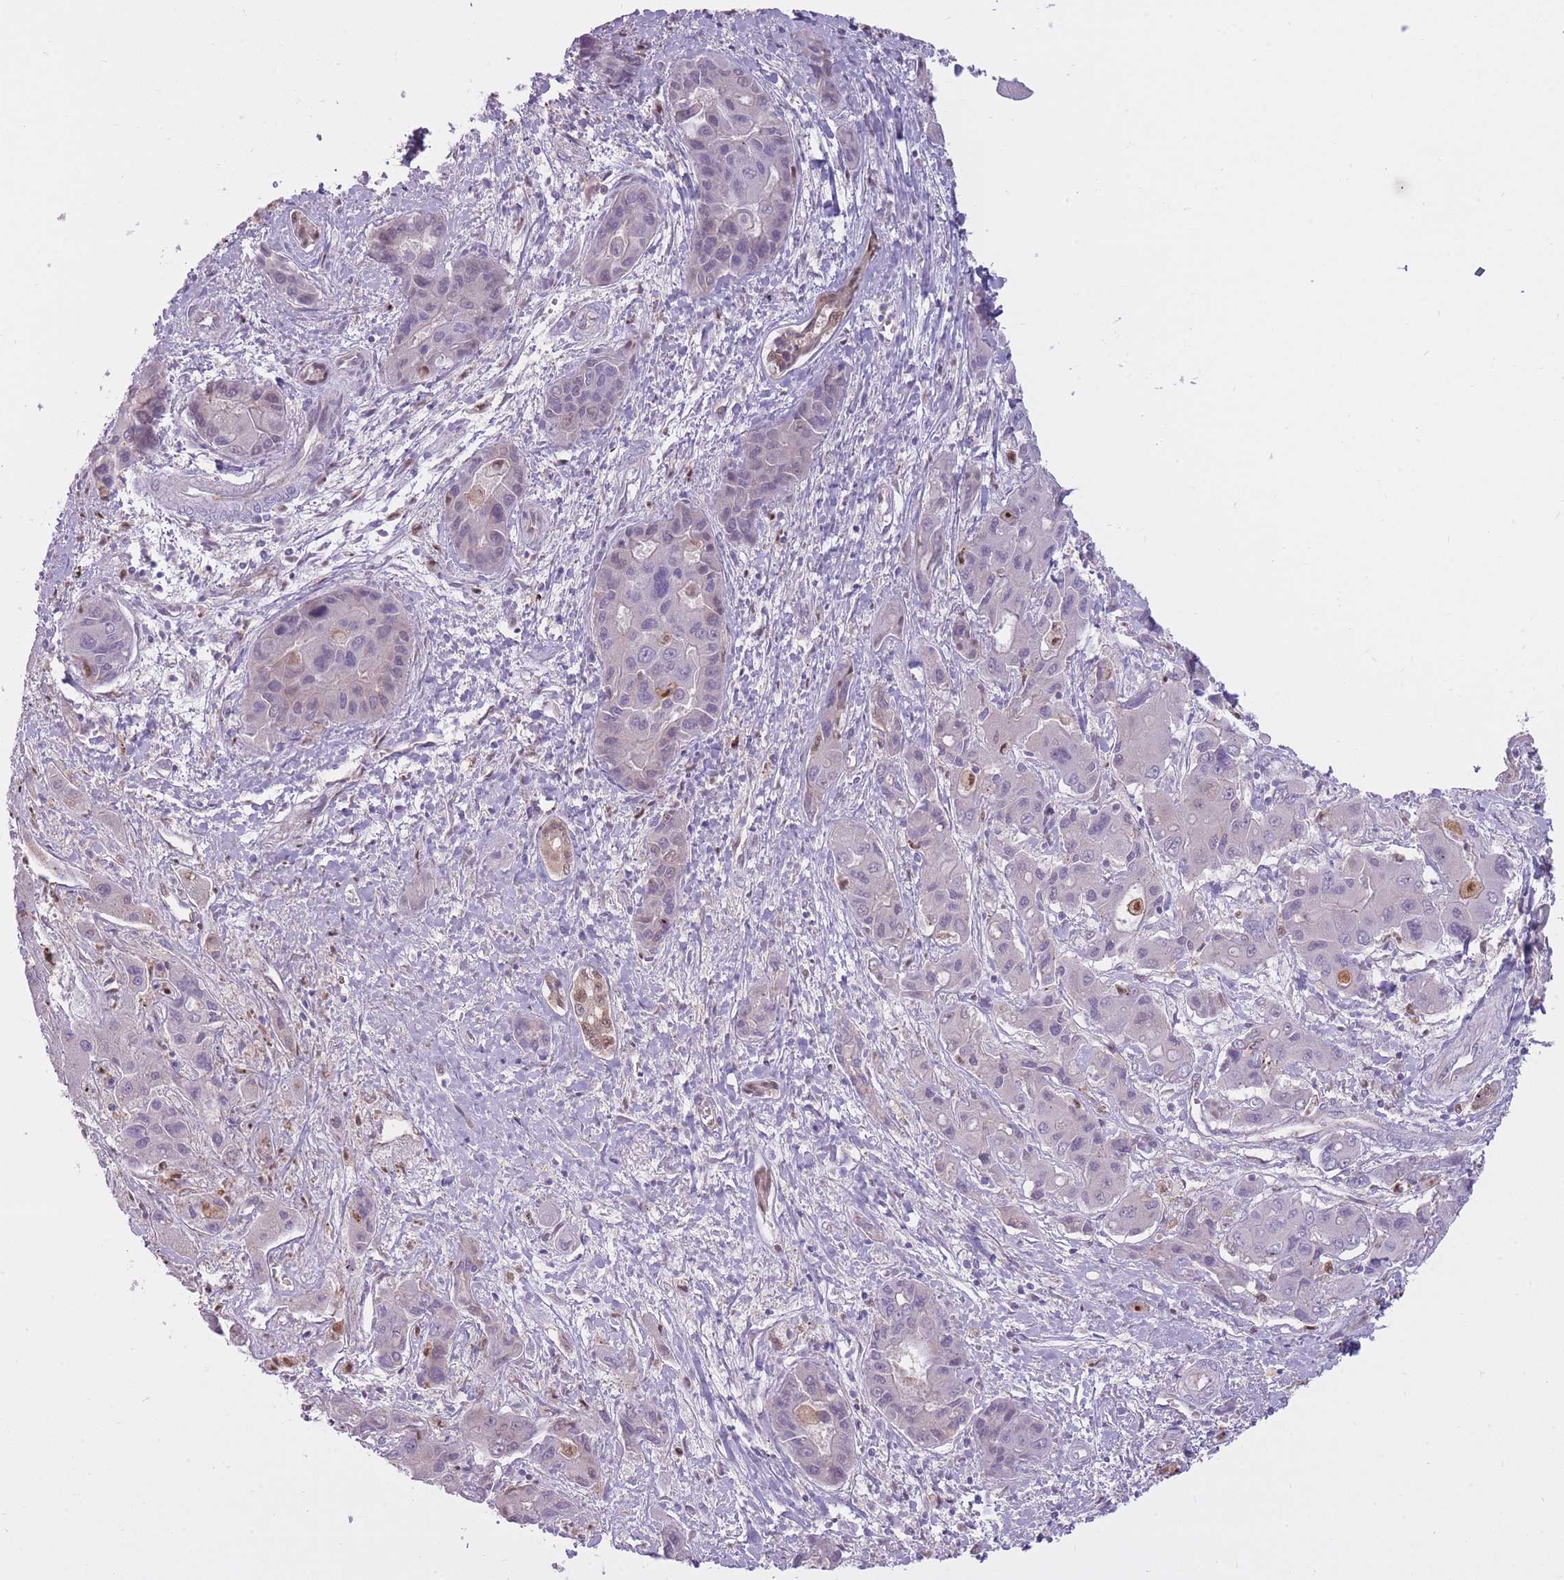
{"staining": {"intensity": "negative", "quantity": "none", "location": "none"}, "tissue": "liver cancer", "cell_type": "Tumor cells", "image_type": "cancer", "snomed": [{"axis": "morphology", "description": "Cholangiocarcinoma"}, {"axis": "topography", "description": "Liver"}], "caption": "This is an immunohistochemistry (IHC) photomicrograph of human liver cancer. There is no positivity in tumor cells.", "gene": "LGALS9", "patient": {"sex": "male", "age": 67}}